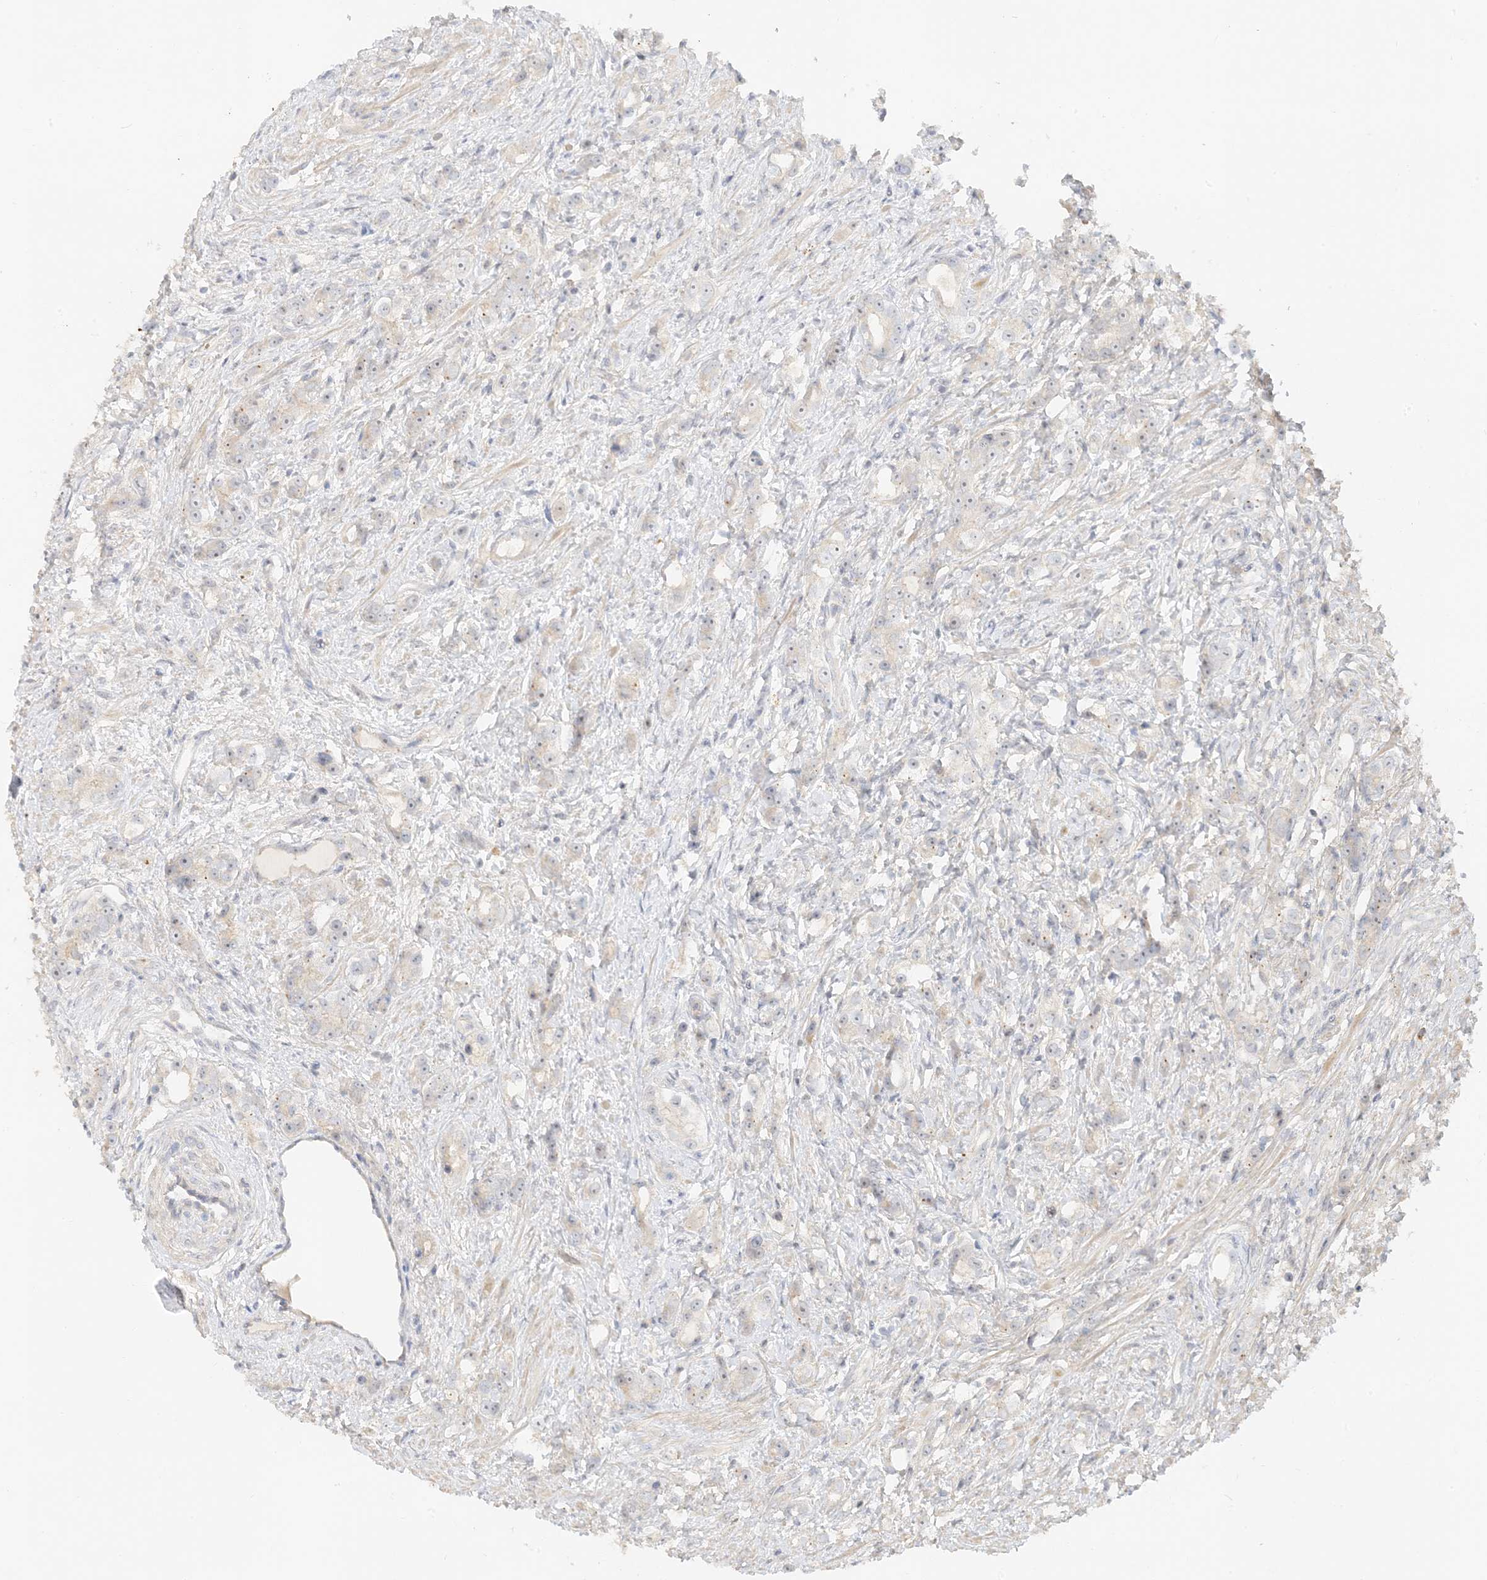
{"staining": {"intensity": "weak", "quantity": "<25%", "location": "nuclear"}, "tissue": "prostate cancer", "cell_type": "Tumor cells", "image_type": "cancer", "snomed": [{"axis": "morphology", "description": "Adenocarcinoma, High grade"}, {"axis": "topography", "description": "Prostate"}], "caption": "DAB (3,3'-diaminobenzidine) immunohistochemical staining of human prostate cancer displays no significant expression in tumor cells. Brightfield microscopy of immunohistochemistry stained with DAB (brown) and hematoxylin (blue), captured at high magnification.", "gene": "ETAA1", "patient": {"sex": "male", "age": 63}}